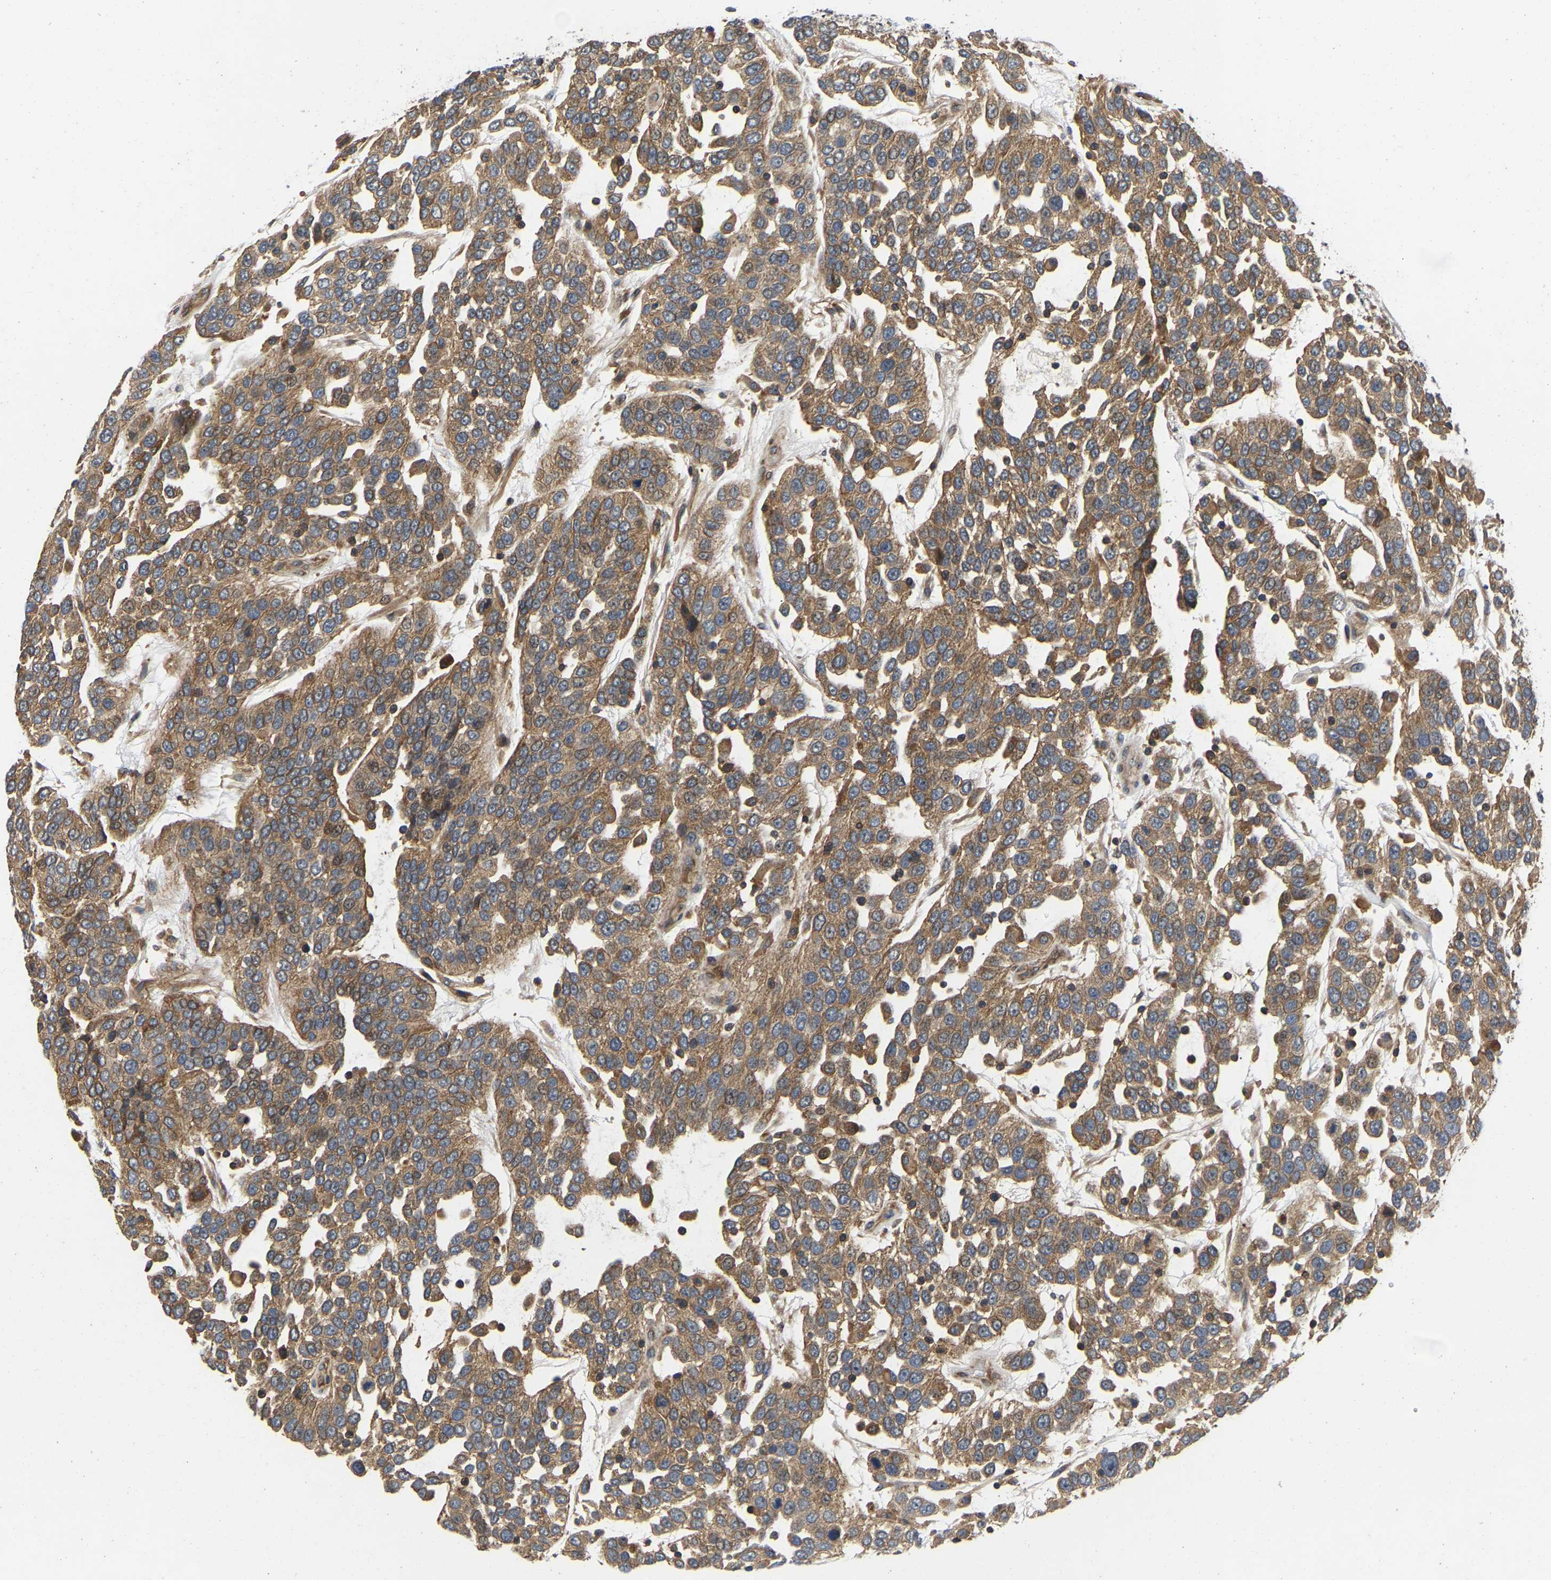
{"staining": {"intensity": "moderate", "quantity": ">75%", "location": "cytoplasmic/membranous"}, "tissue": "urothelial cancer", "cell_type": "Tumor cells", "image_type": "cancer", "snomed": [{"axis": "morphology", "description": "Urothelial carcinoma, High grade"}, {"axis": "topography", "description": "Urinary bladder"}], "caption": "Tumor cells exhibit moderate cytoplasmic/membranous expression in approximately >75% of cells in urothelial cancer.", "gene": "PRDM14", "patient": {"sex": "female", "age": 80}}